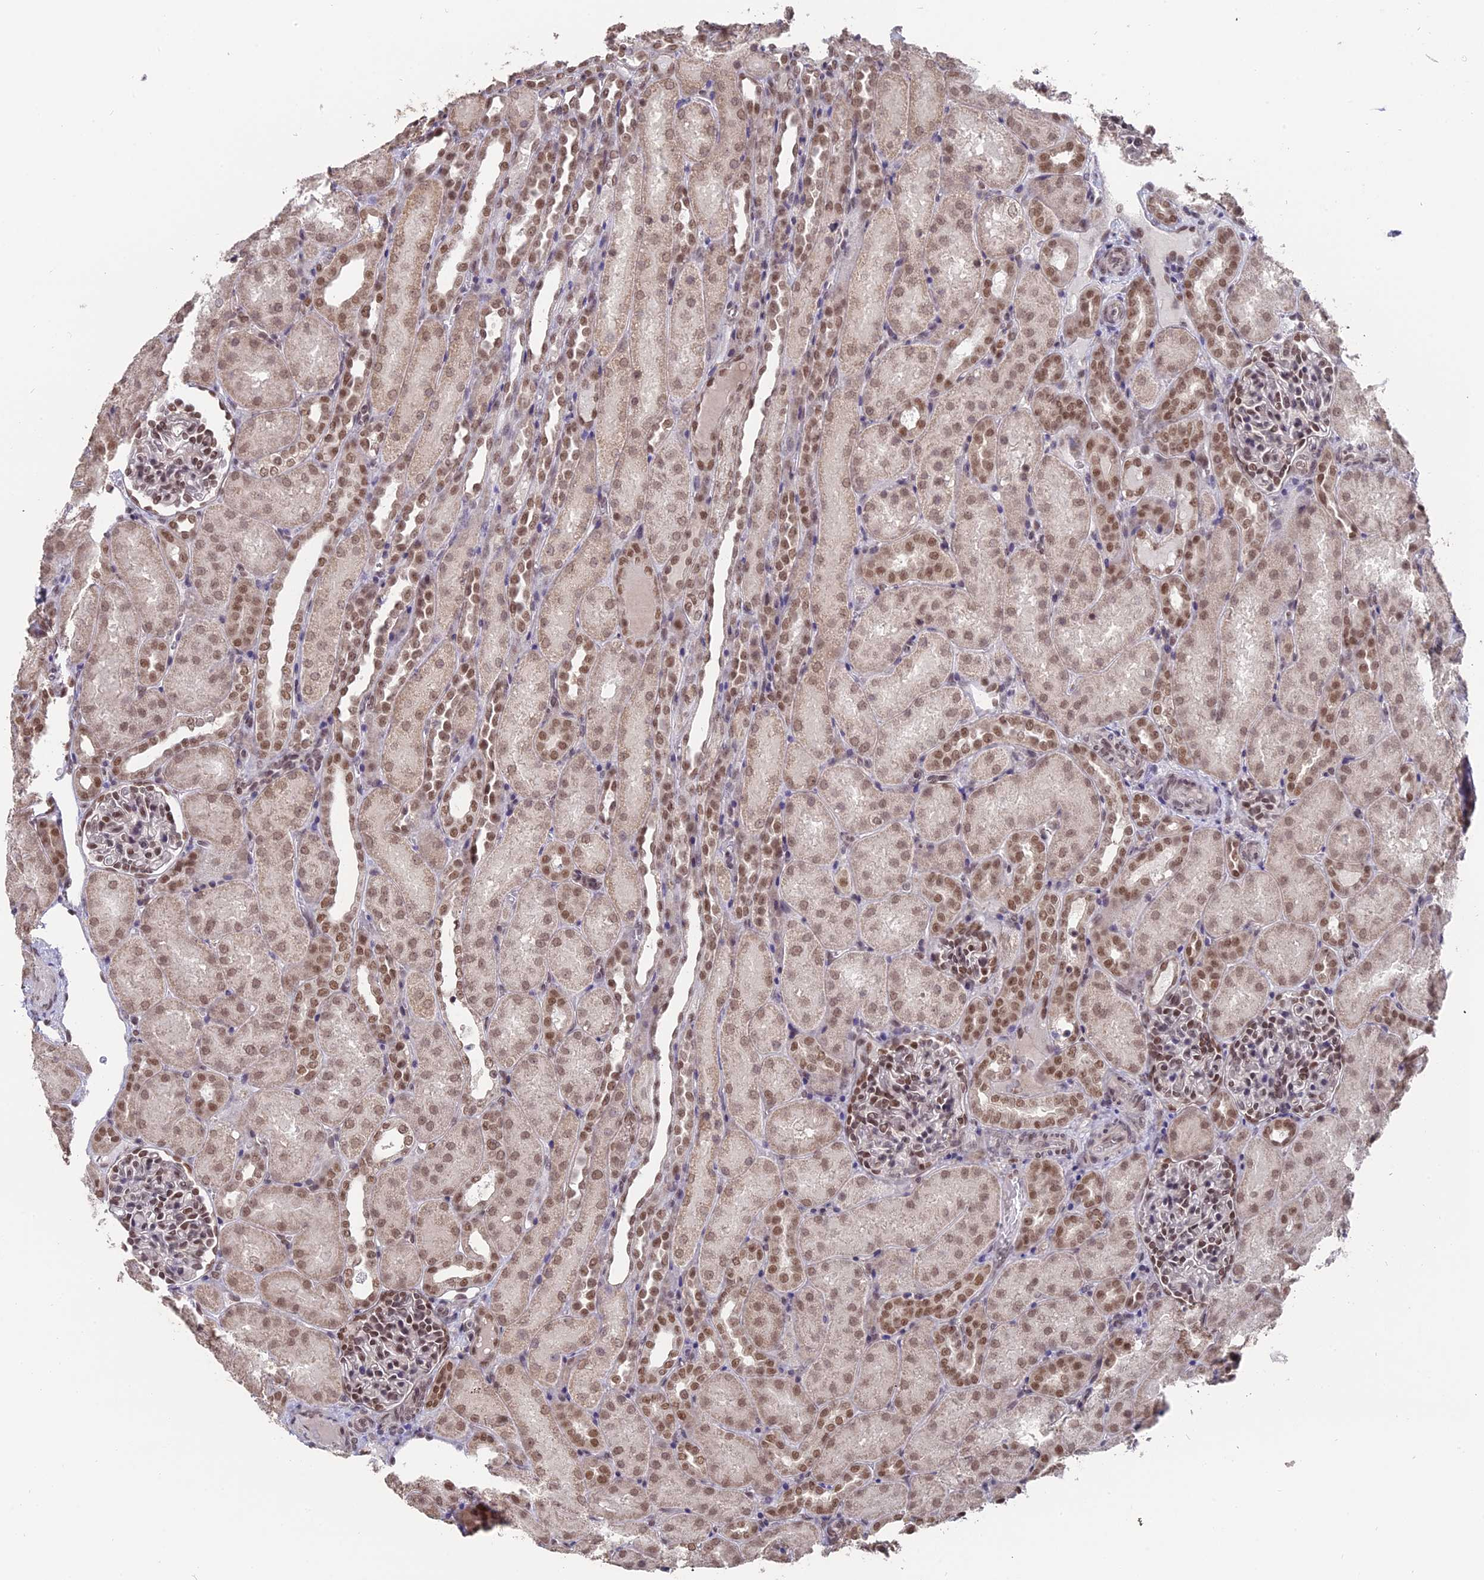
{"staining": {"intensity": "moderate", "quantity": "25%-75%", "location": "nuclear"}, "tissue": "kidney", "cell_type": "Cells in glomeruli", "image_type": "normal", "snomed": [{"axis": "morphology", "description": "Normal tissue, NOS"}, {"axis": "topography", "description": "Kidney"}], "caption": "Cells in glomeruli show medium levels of moderate nuclear positivity in approximately 25%-75% of cells in benign kidney.", "gene": "NR1H3", "patient": {"sex": "male", "age": 1}}